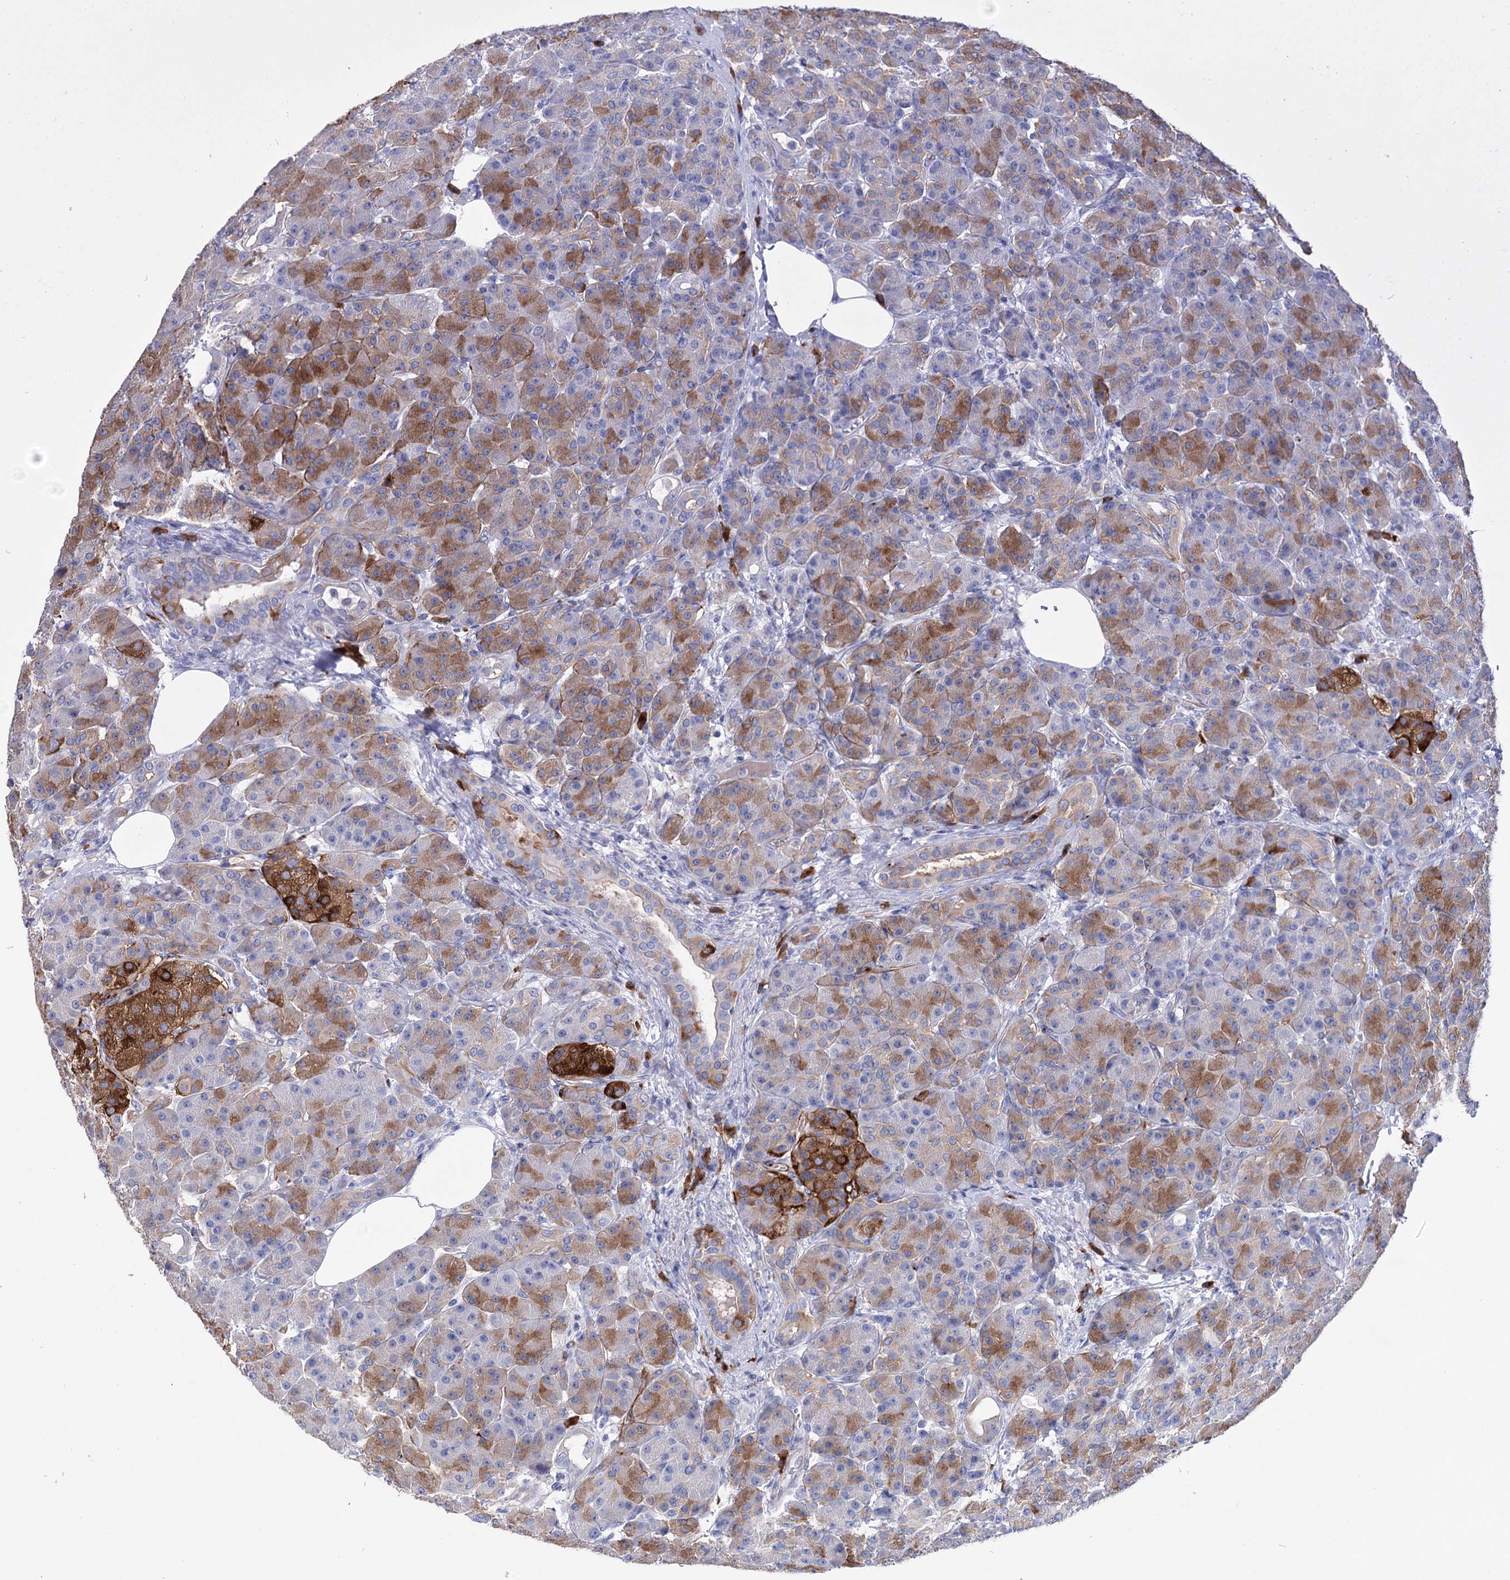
{"staining": {"intensity": "strong", "quantity": "25%-75%", "location": "cytoplasmic/membranous"}, "tissue": "pancreas", "cell_type": "Exocrine glandular cells", "image_type": "normal", "snomed": [{"axis": "morphology", "description": "Normal tissue, NOS"}, {"axis": "topography", "description": "Pancreas"}], "caption": "The photomicrograph exhibits immunohistochemical staining of normal pancreas. There is strong cytoplasmic/membranous expression is present in about 25%-75% of exocrine glandular cells. The staining was performed using DAB to visualize the protein expression in brown, while the nuclei were stained in blue with hematoxylin (Magnification: 20x).", "gene": "BBS4", "patient": {"sex": "male", "age": 63}}